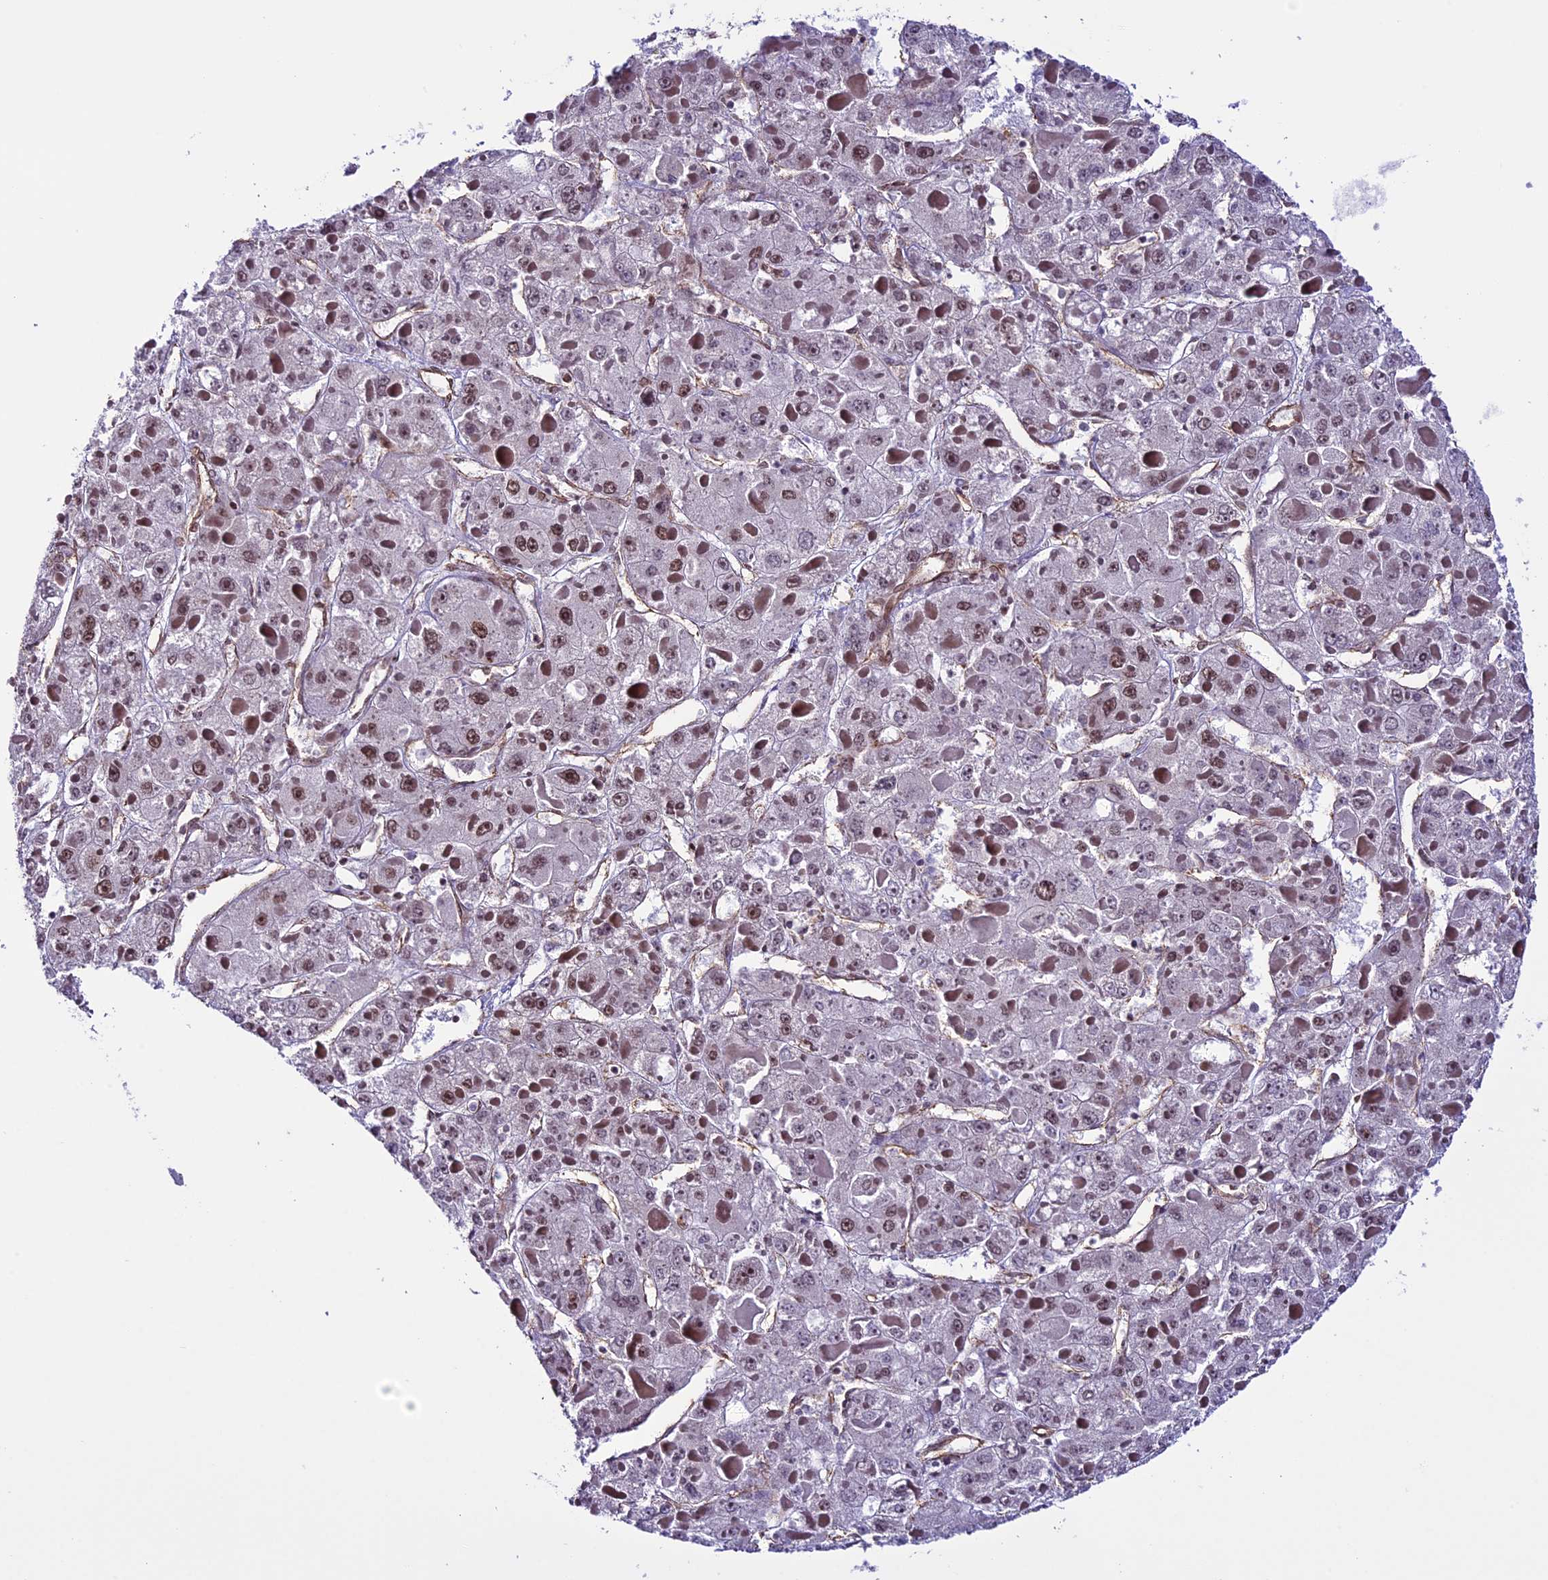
{"staining": {"intensity": "moderate", "quantity": "25%-75%", "location": "nuclear"}, "tissue": "liver cancer", "cell_type": "Tumor cells", "image_type": "cancer", "snomed": [{"axis": "morphology", "description": "Carcinoma, Hepatocellular, NOS"}, {"axis": "topography", "description": "Liver"}], "caption": "Protein analysis of hepatocellular carcinoma (liver) tissue exhibits moderate nuclear positivity in approximately 25%-75% of tumor cells.", "gene": "MPHOSPH8", "patient": {"sex": "female", "age": 73}}